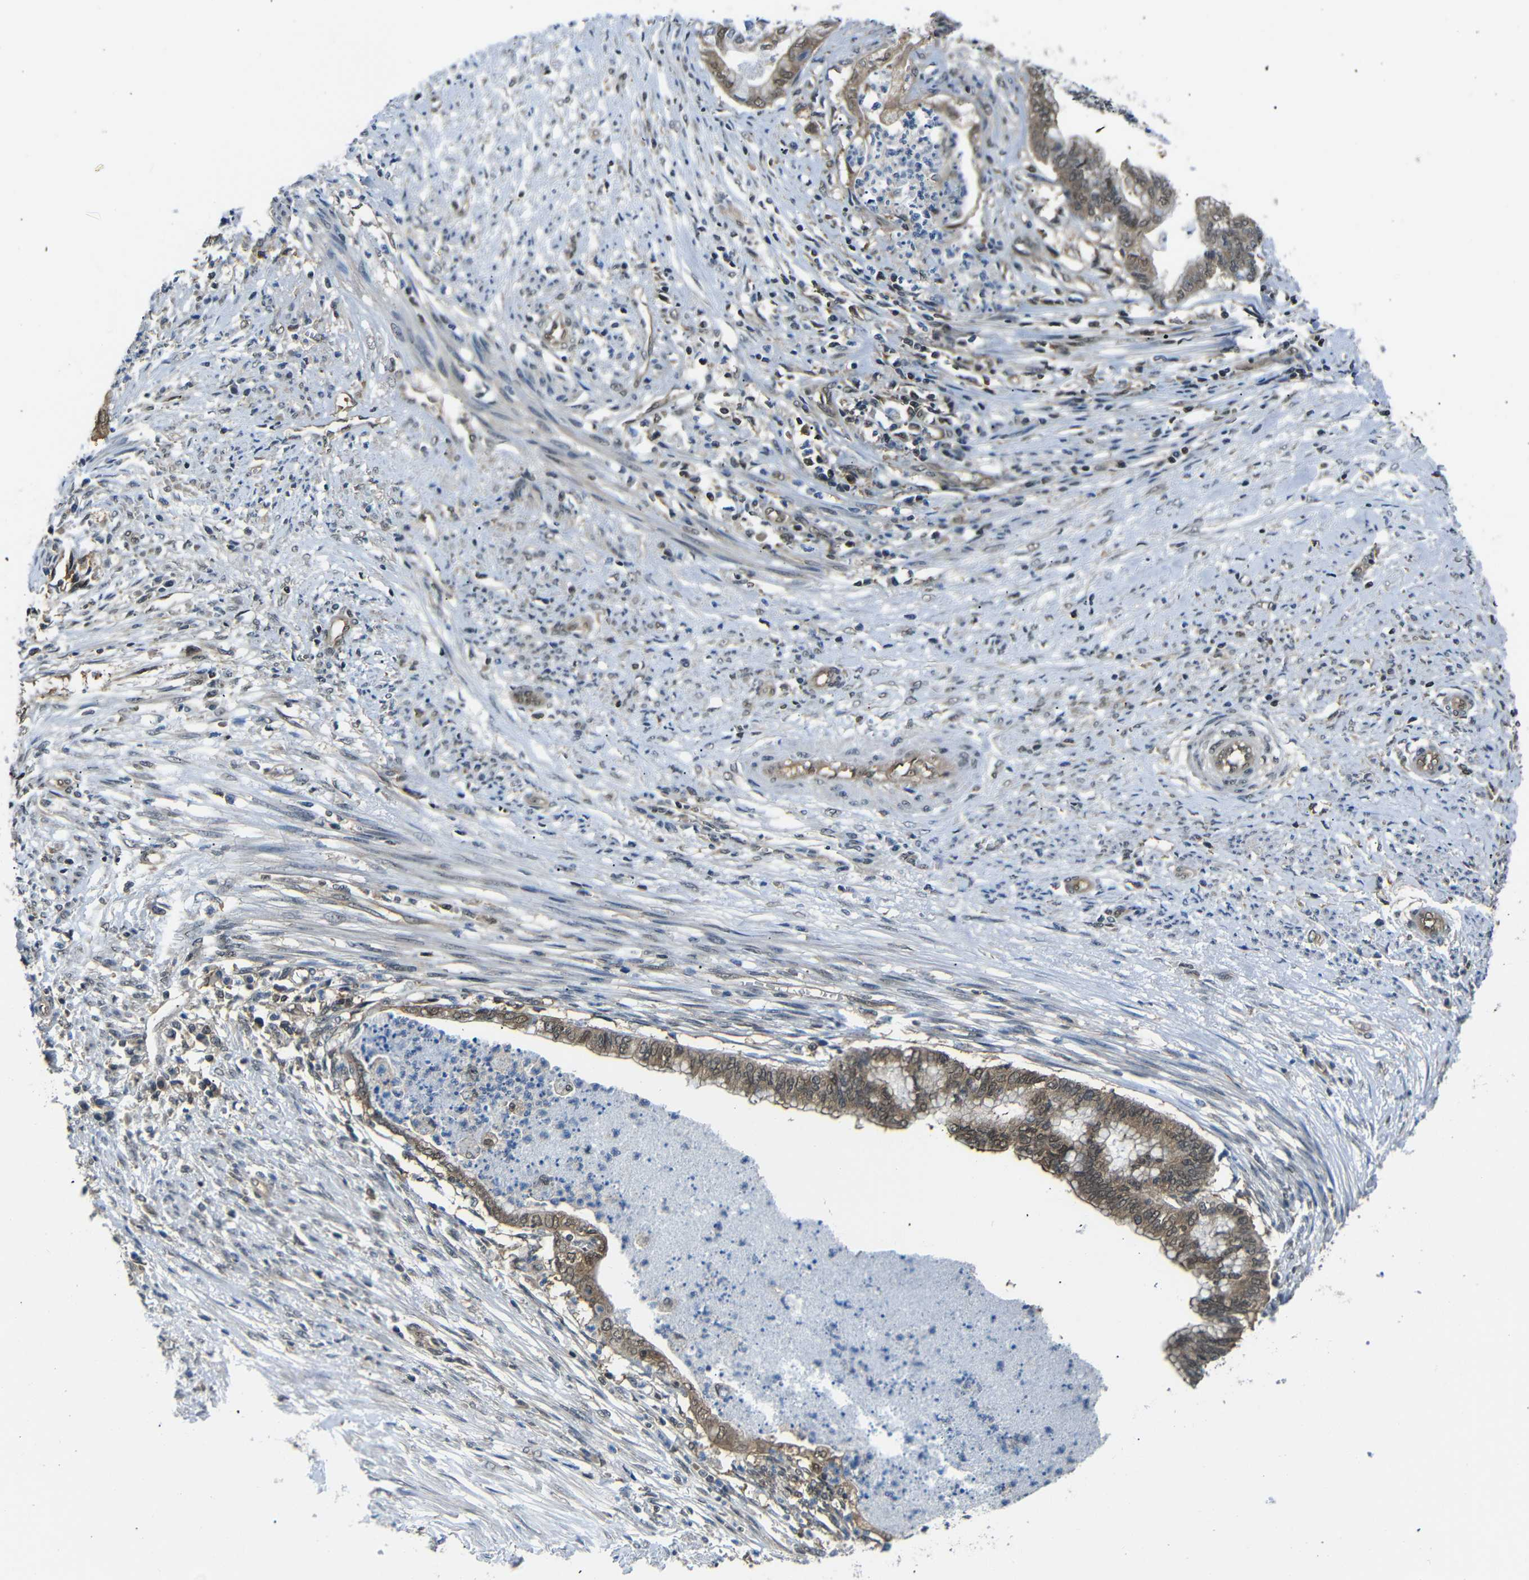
{"staining": {"intensity": "moderate", "quantity": ">75%", "location": "cytoplasmic/membranous,nuclear"}, "tissue": "endometrial cancer", "cell_type": "Tumor cells", "image_type": "cancer", "snomed": [{"axis": "morphology", "description": "Necrosis, NOS"}, {"axis": "morphology", "description": "Adenocarcinoma, NOS"}, {"axis": "topography", "description": "Endometrium"}], "caption": "Protein expression analysis of endometrial adenocarcinoma exhibits moderate cytoplasmic/membranous and nuclear expression in approximately >75% of tumor cells.", "gene": "UBXN1", "patient": {"sex": "female", "age": 79}}